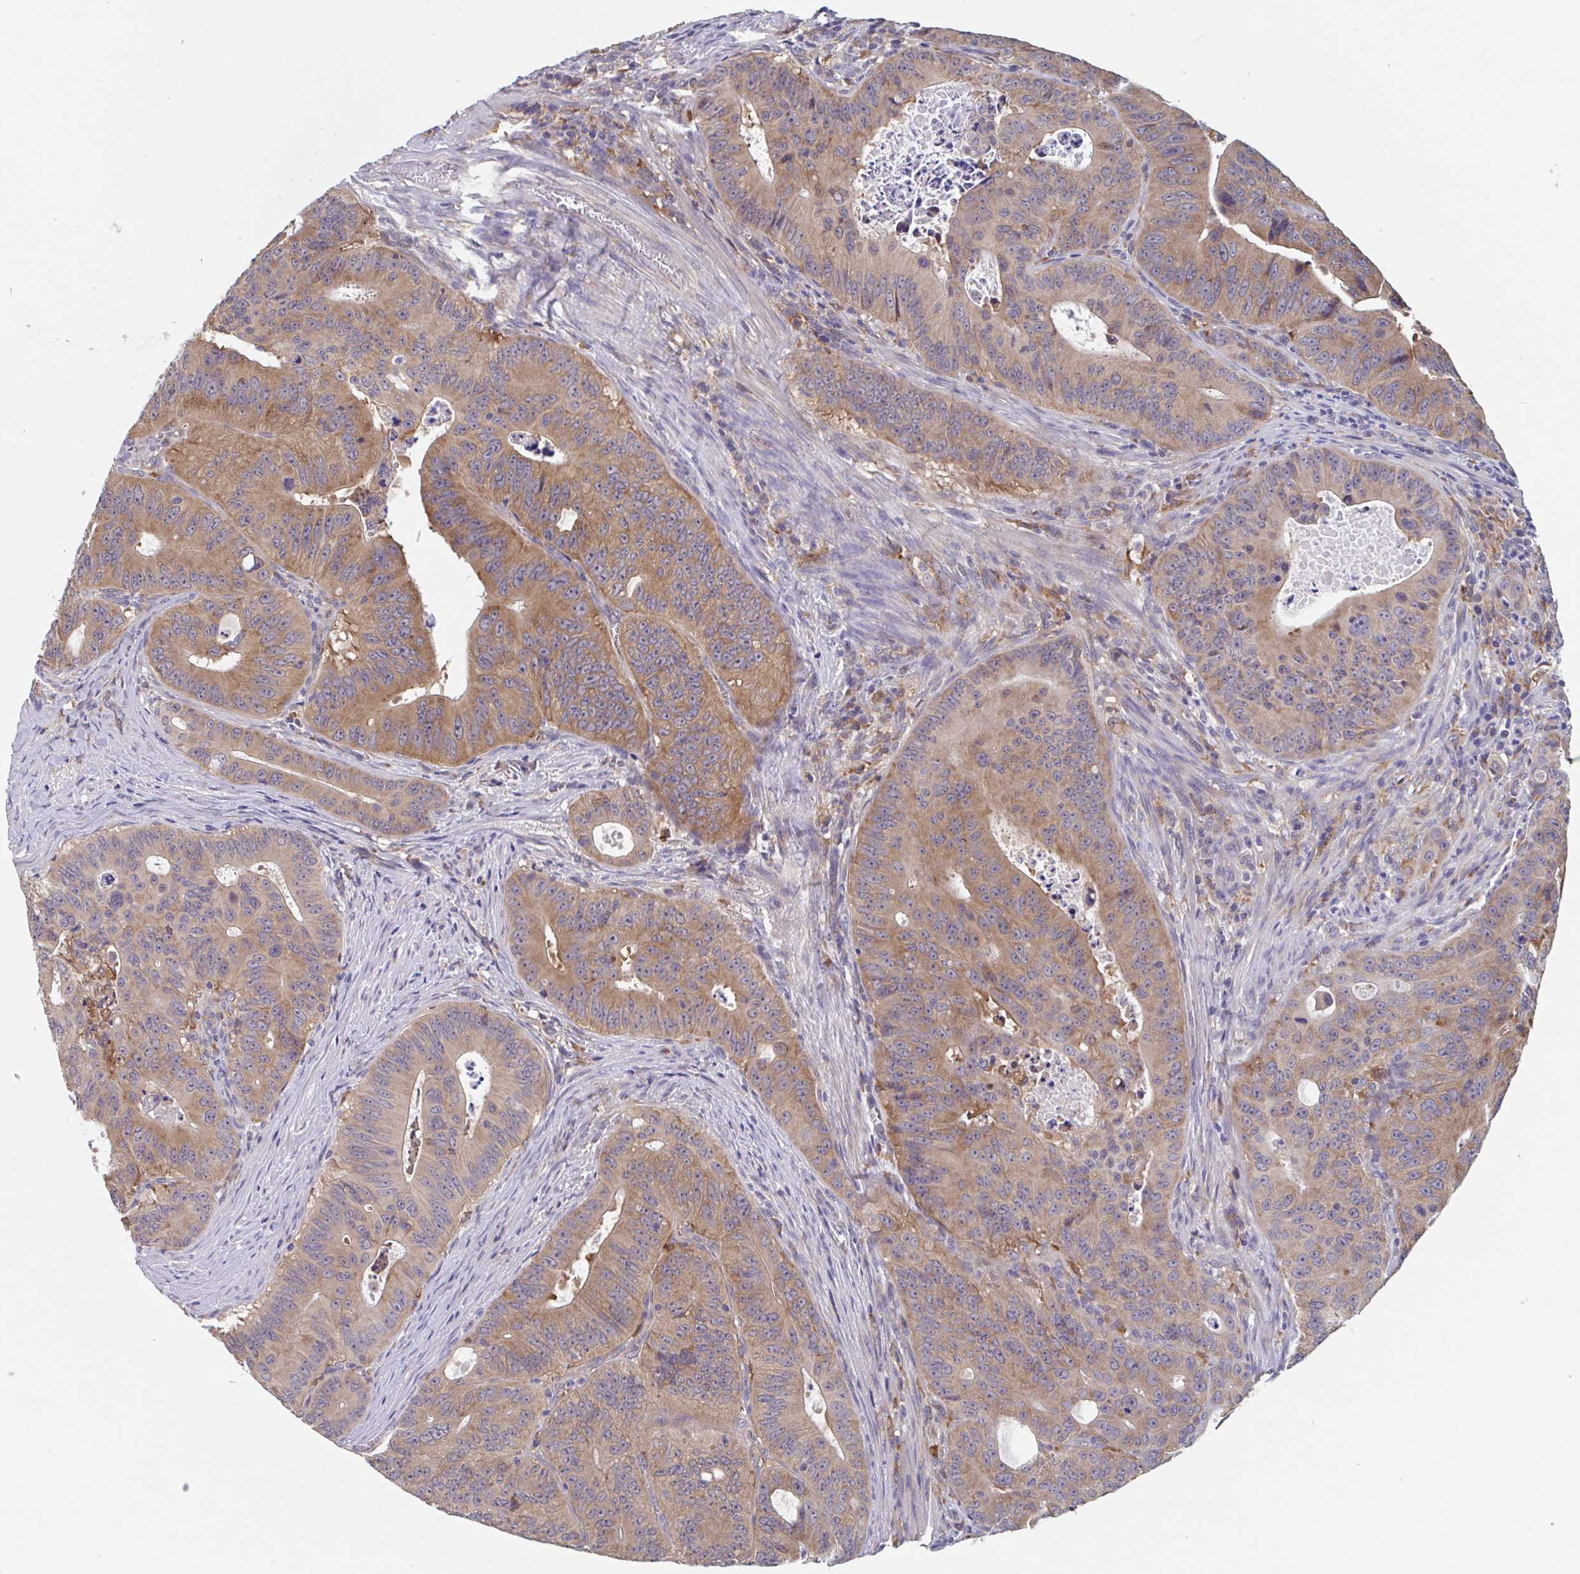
{"staining": {"intensity": "moderate", "quantity": ">75%", "location": "cytoplasmic/membranous"}, "tissue": "colorectal cancer", "cell_type": "Tumor cells", "image_type": "cancer", "snomed": [{"axis": "morphology", "description": "Adenocarcinoma, NOS"}, {"axis": "topography", "description": "Colon"}], "caption": "Colorectal cancer (adenocarcinoma) stained with immunohistochemistry exhibits moderate cytoplasmic/membranous positivity in about >75% of tumor cells. (Stains: DAB in brown, nuclei in blue, Microscopy: brightfield microscopy at high magnification).", "gene": "SNX8", "patient": {"sex": "male", "age": 62}}